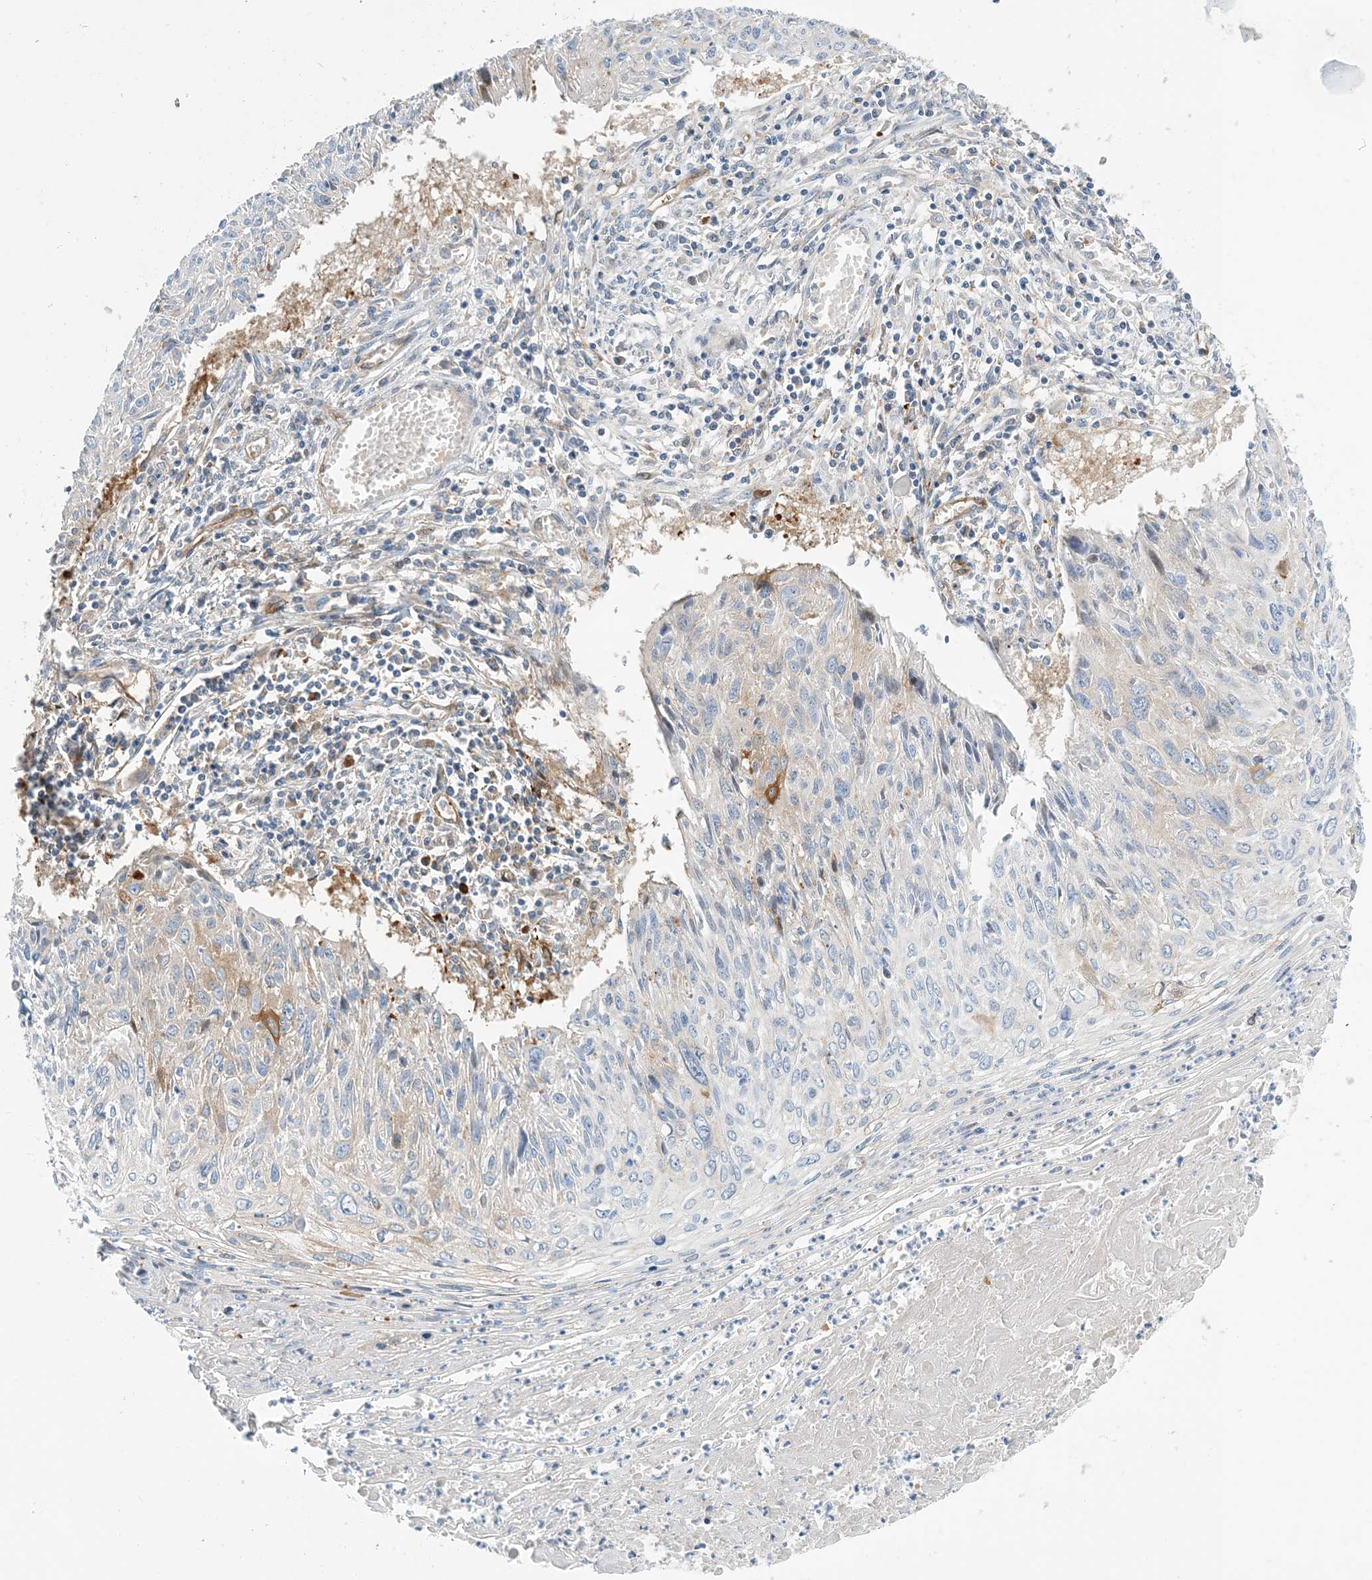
{"staining": {"intensity": "negative", "quantity": "none", "location": "none"}, "tissue": "cervical cancer", "cell_type": "Tumor cells", "image_type": "cancer", "snomed": [{"axis": "morphology", "description": "Squamous cell carcinoma, NOS"}, {"axis": "topography", "description": "Cervix"}], "caption": "Protein analysis of cervical cancer (squamous cell carcinoma) exhibits no significant expression in tumor cells.", "gene": "PCDHA2", "patient": {"sex": "female", "age": 51}}